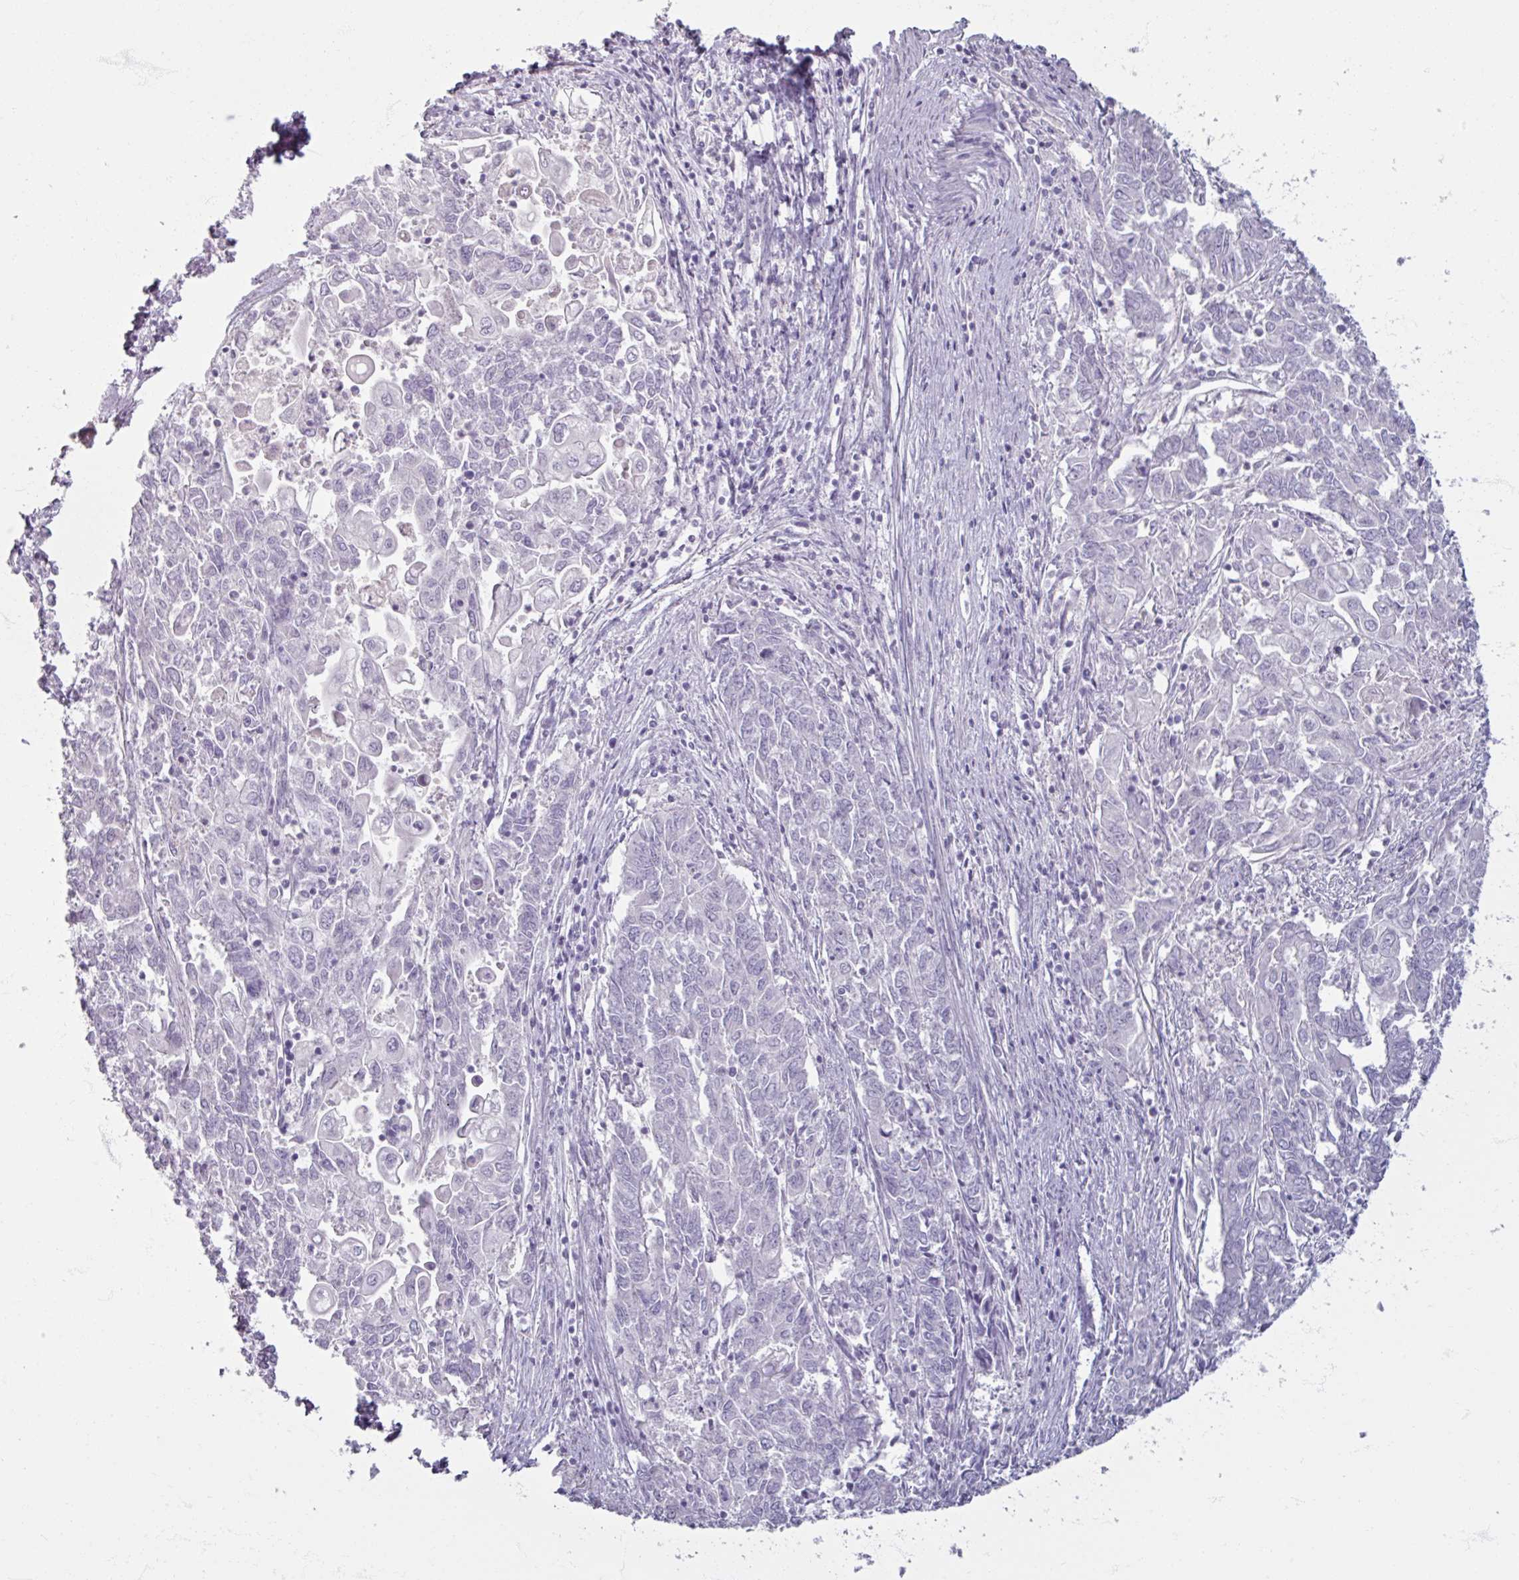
{"staining": {"intensity": "negative", "quantity": "none", "location": "none"}, "tissue": "endometrial cancer", "cell_type": "Tumor cells", "image_type": "cancer", "snomed": [{"axis": "morphology", "description": "Adenocarcinoma, NOS"}, {"axis": "topography", "description": "Endometrium"}], "caption": "Immunohistochemical staining of endometrial adenocarcinoma exhibits no significant positivity in tumor cells.", "gene": "TG", "patient": {"sex": "female", "age": 54}}